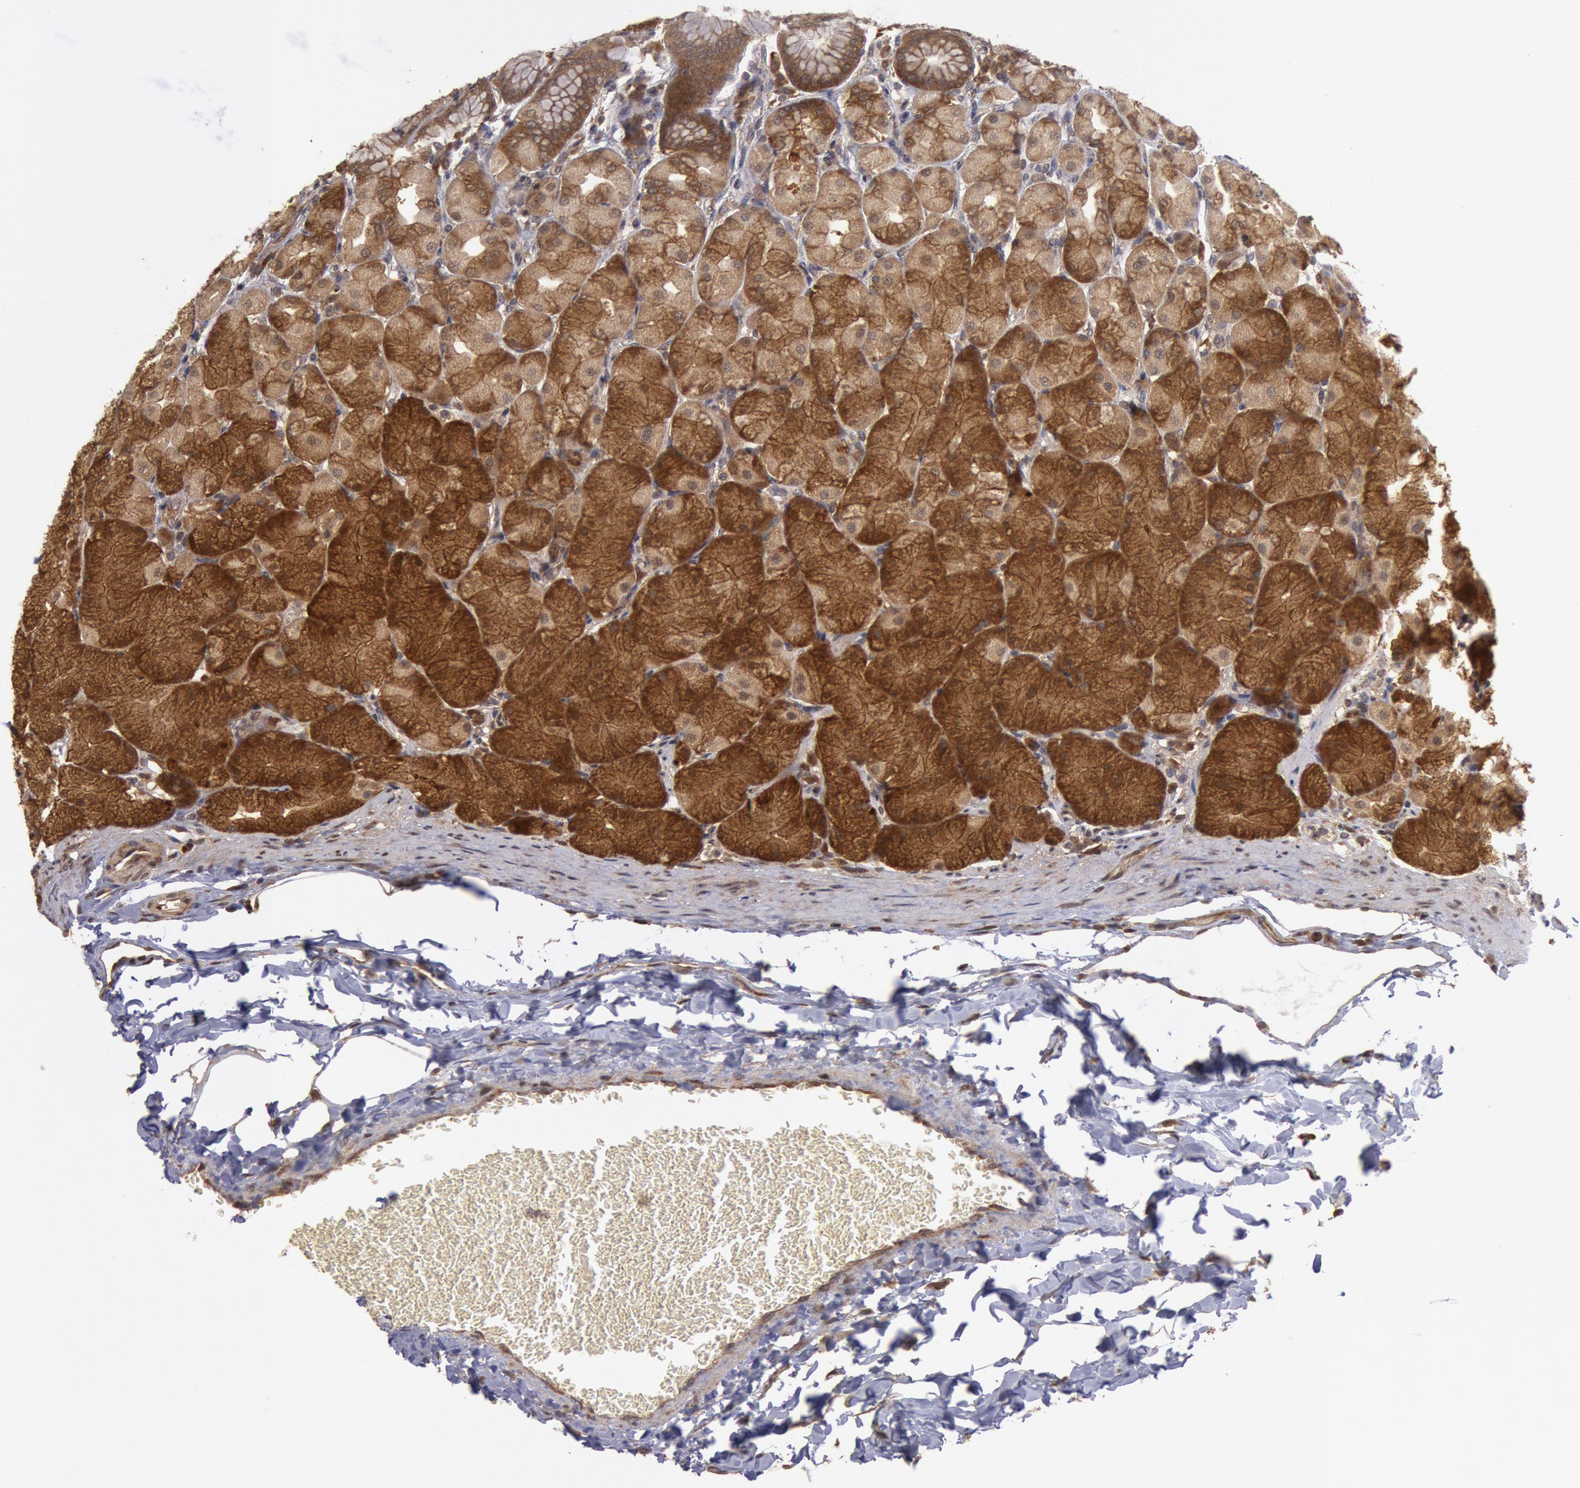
{"staining": {"intensity": "moderate", "quantity": ">75%", "location": "cytoplasmic/membranous"}, "tissue": "stomach", "cell_type": "Glandular cells", "image_type": "normal", "snomed": [{"axis": "morphology", "description": "Normal tissue, NOS"}, {"axis": "topography", "description": "Stomach, upper"}], "caption": "An immunohistochemistry (IHC) micrograph of benign tissue is shown. Protein staining in brown shows moderate cytoplasmic/membranous positivity in stomach within glandular cells. (IHC, brightfield microscopy, high magnification).", "gene": "USP14", "patient": {"sex": "female", "age": 56}}